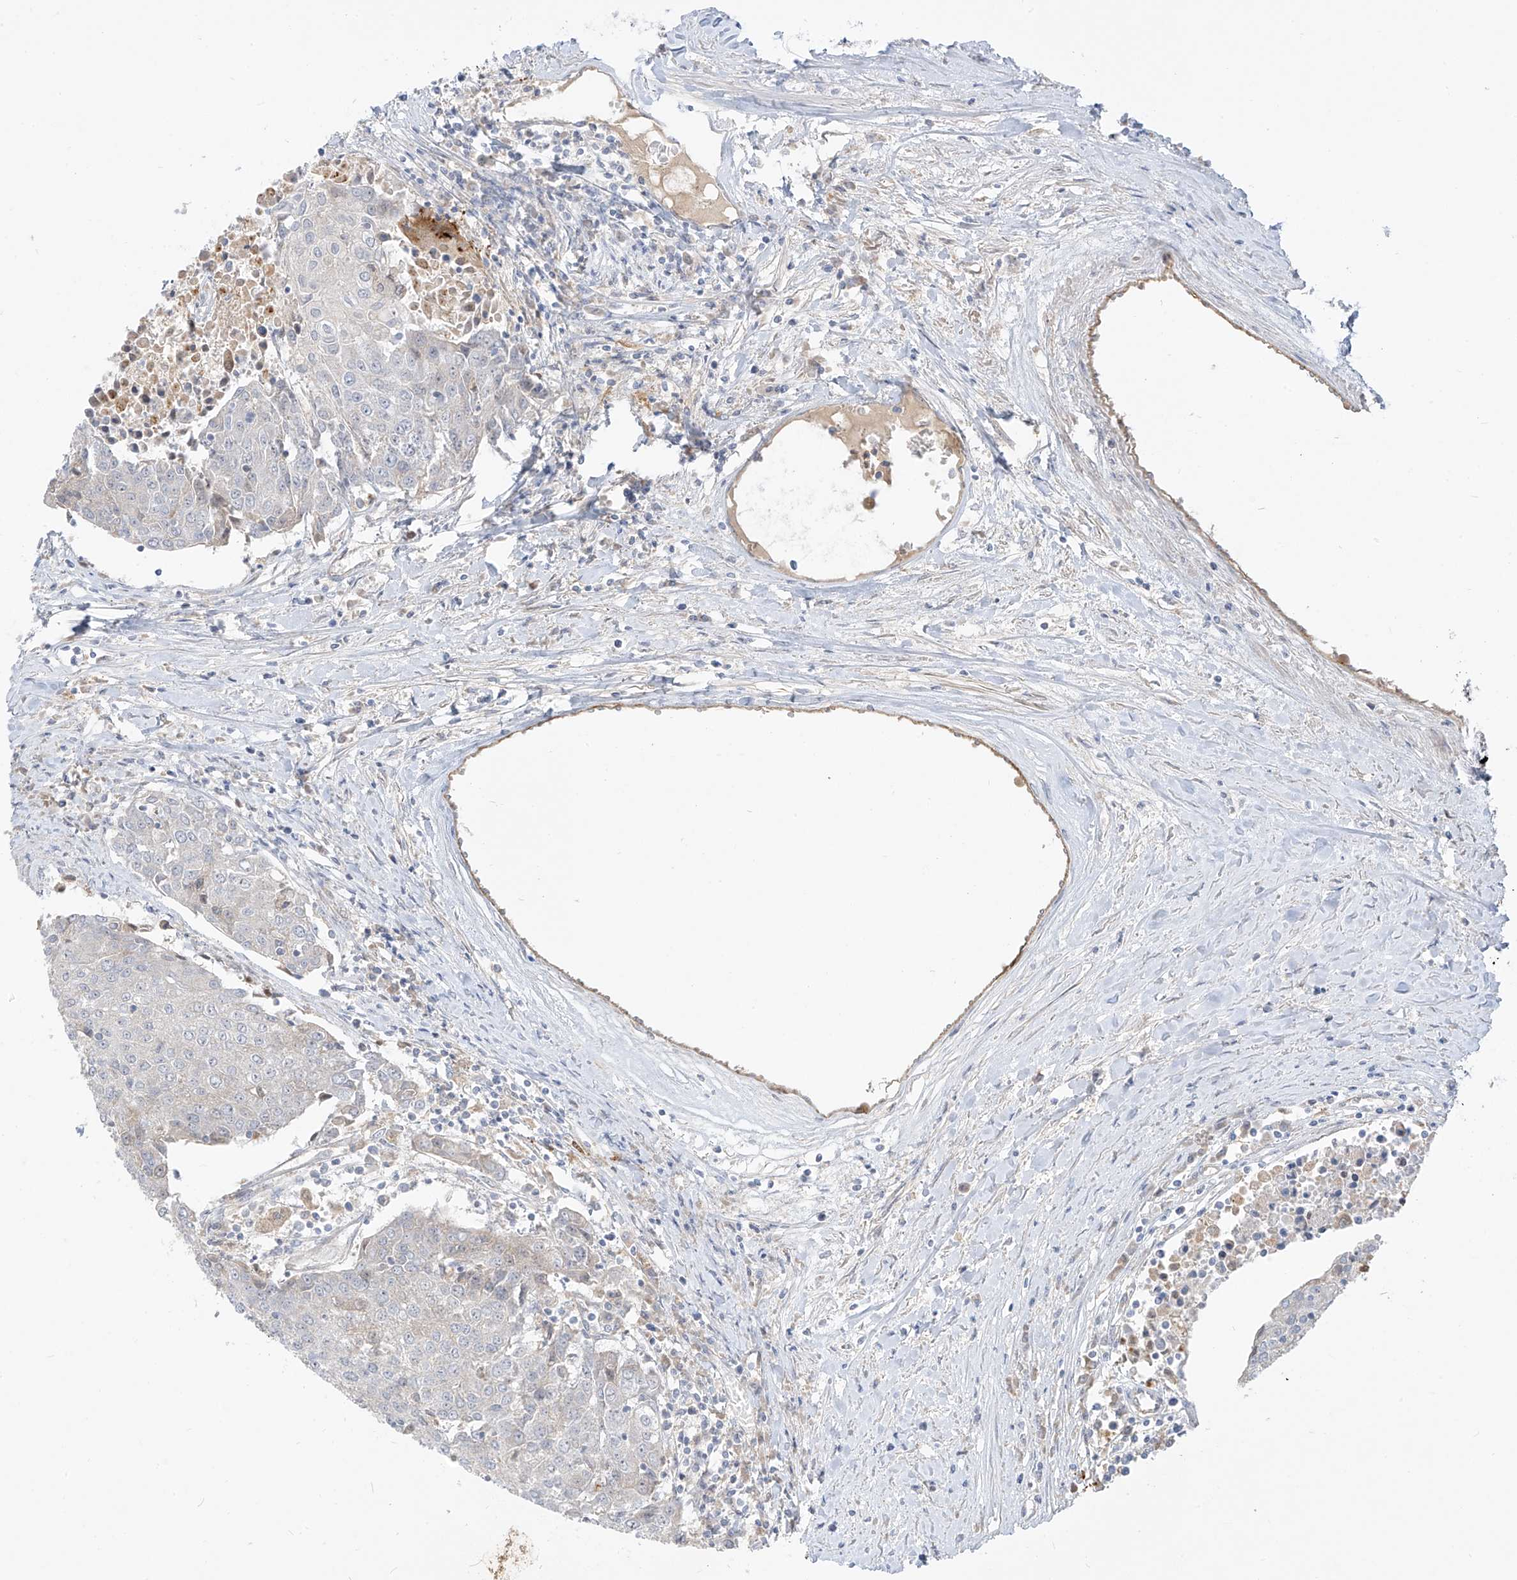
{"staining": {"intensity": "negative", "quantity": "none", "location": "none"}, "tissue": "urothelial cancer", "cell_type": "Tumor cells", "image_type": "cancer", "snomed": [{"axis": "morphology", "description": "Urothelial carcinoma, High grade"}, {"axis": "topography", "description": "Urinary bladder"}], "caption": "Urothelial carcinoma (high-grade) was stained to show a protein in brown. There is no significant expression in tumor cells. (DAB immunohistochemistry, high magnification).", "gene": "C2orf42", "patient": {"sex": "female", "age": 85}}